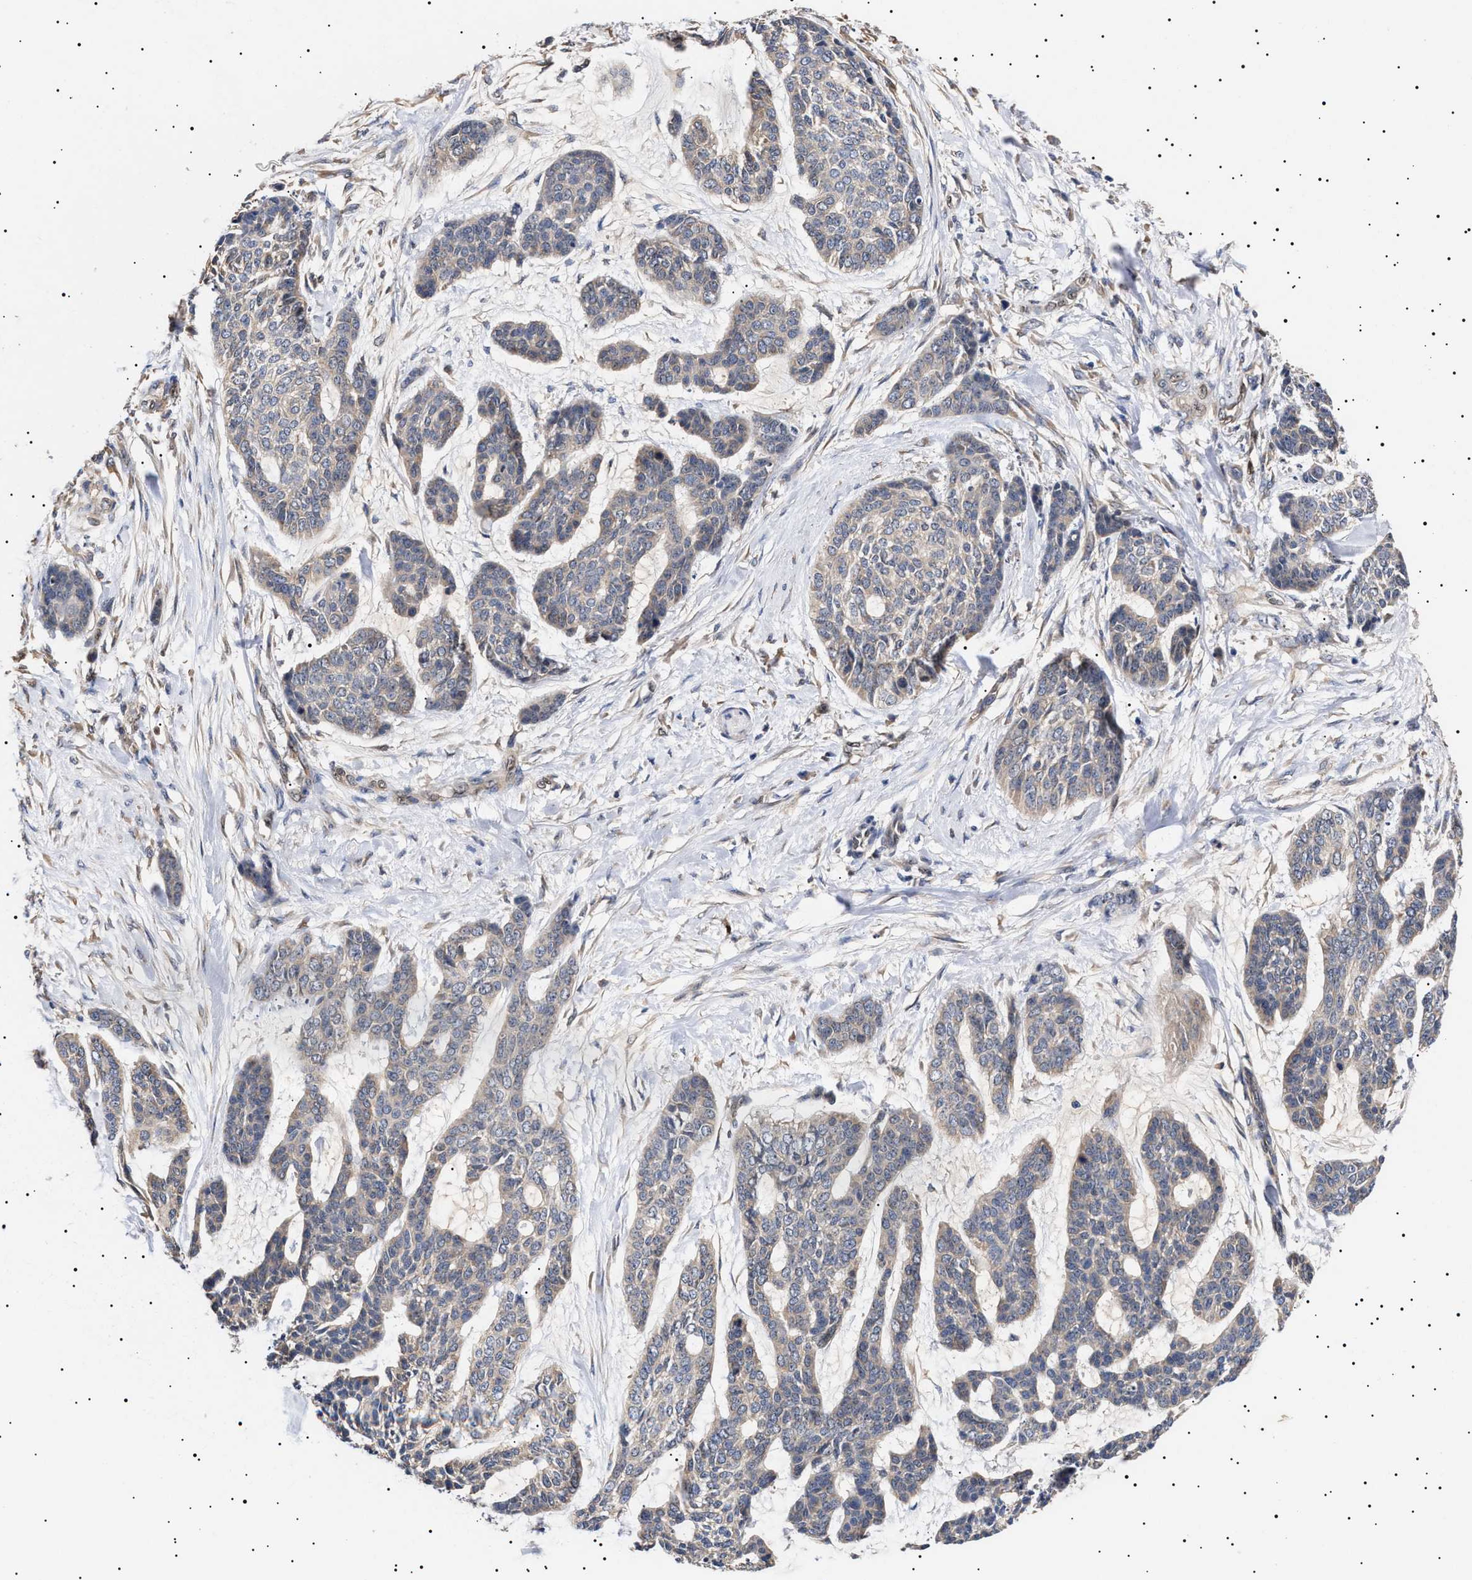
{"staining": {"intensity": "negative", "quantity": "none", "location": "none"}, "tissue": "skin cancer", "cell_type": "Tumor cells", "image_type": "cancer", "snomed": [{"axis": "morphology", "description": "Basal cell carcinoma"}, {"axis": "topography", "description": "Skin"}], "caption": "Micrograph shows no significant protein staining in tumor cells of skin basal cell carcinoma.", "gene": "KRBA1", "patient": {"sex": "female", "age": 64}}